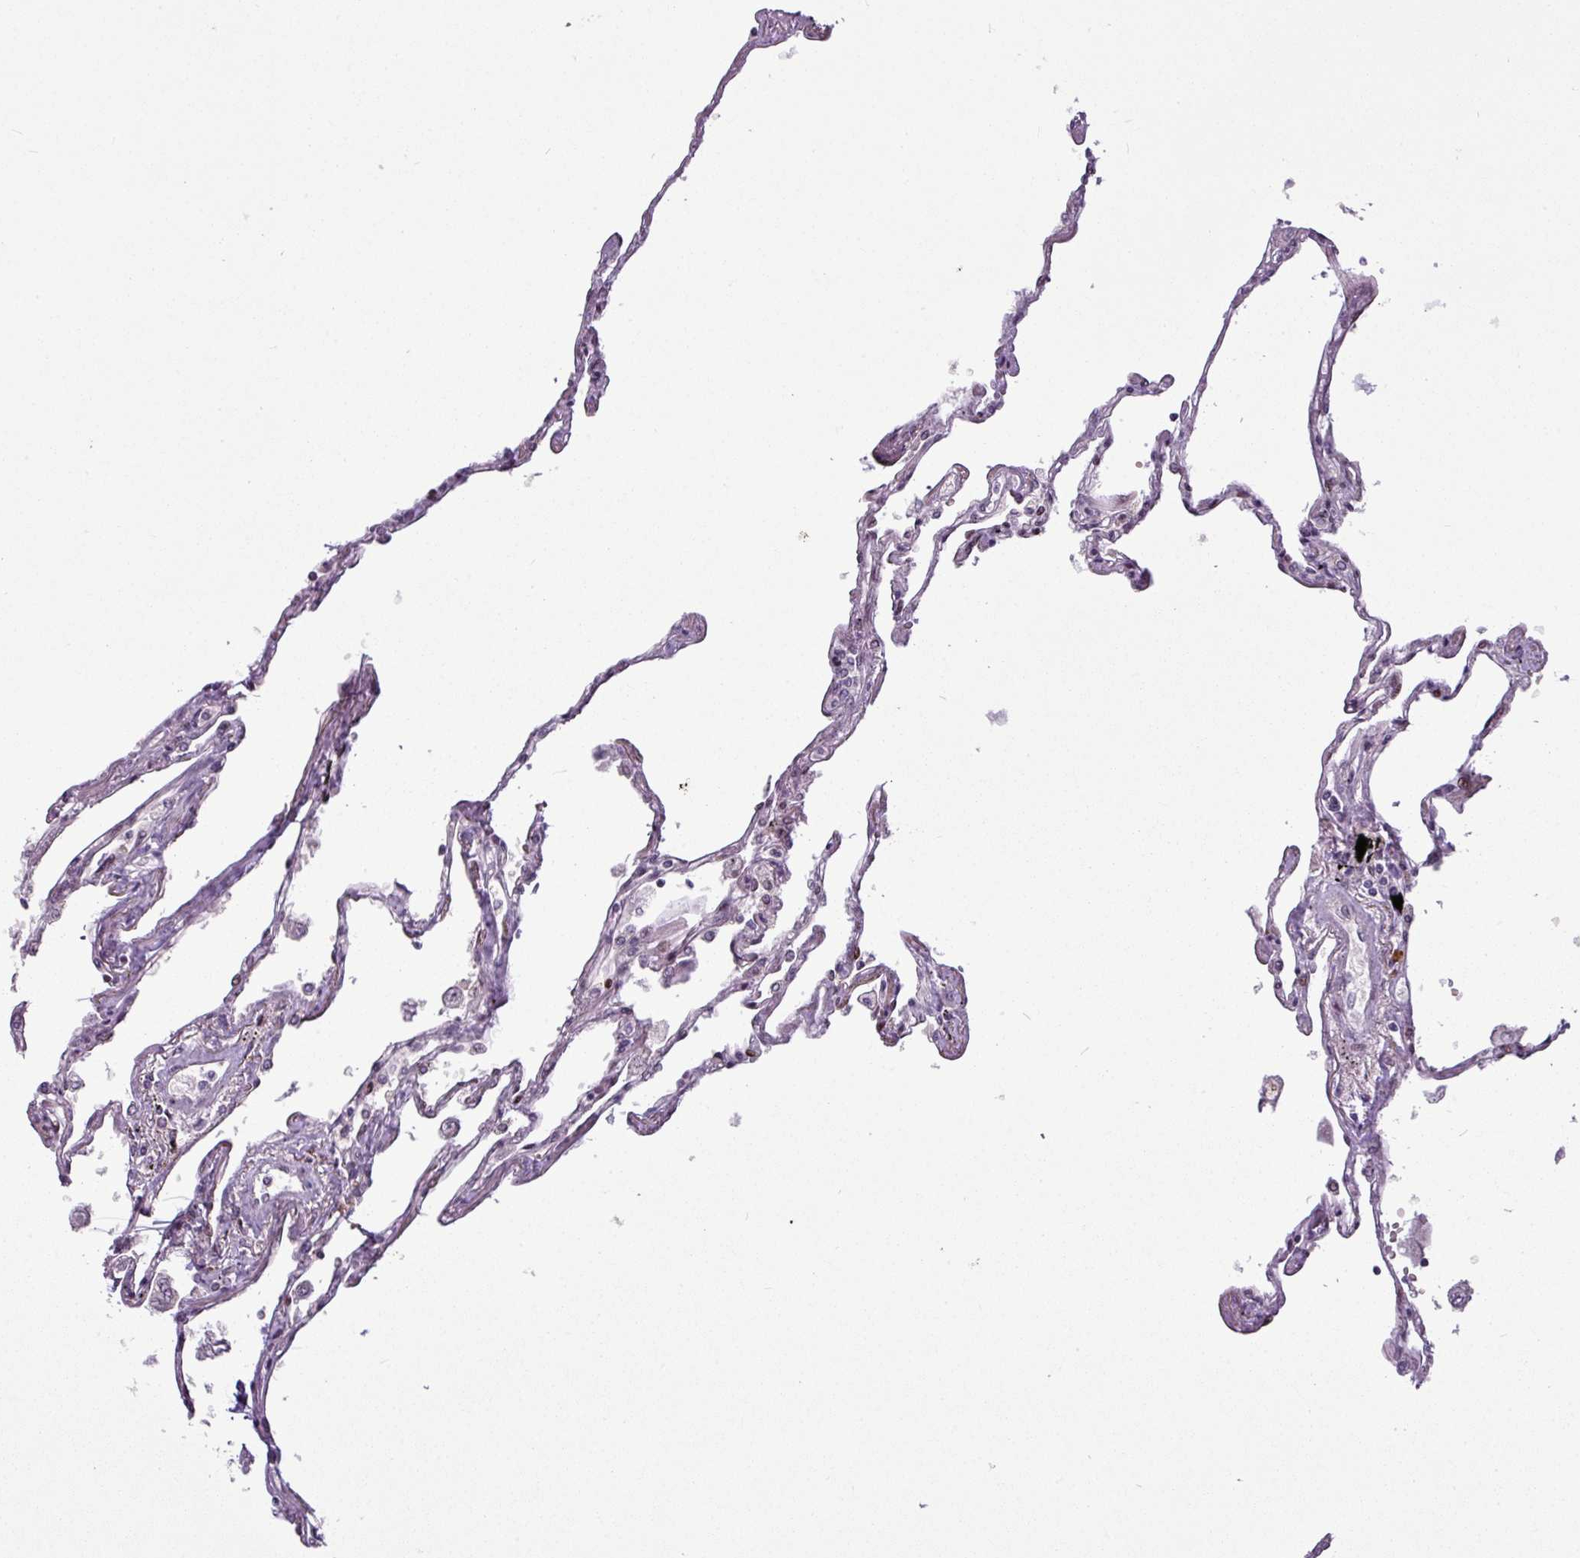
{"staining": {"intensity": "moderate", "quantity": "<25%", "location": "nuclear"}, "tissue": "lung", "cell_type": "Alveolar cells", "image_type": "normal", "snomed": [{"axis": "morphology", "description": "Normal tissue, NOS"}, {"axis": "topography", "description": "Lung"}], "caption": "Brown immunohistochemical staining in unremarkable human lung exhibits moderate nuclear expression in approximately <25% of alveolar cells.", "gene": "SLC66A2", "patient": {"sex": "female", "age": 67}}